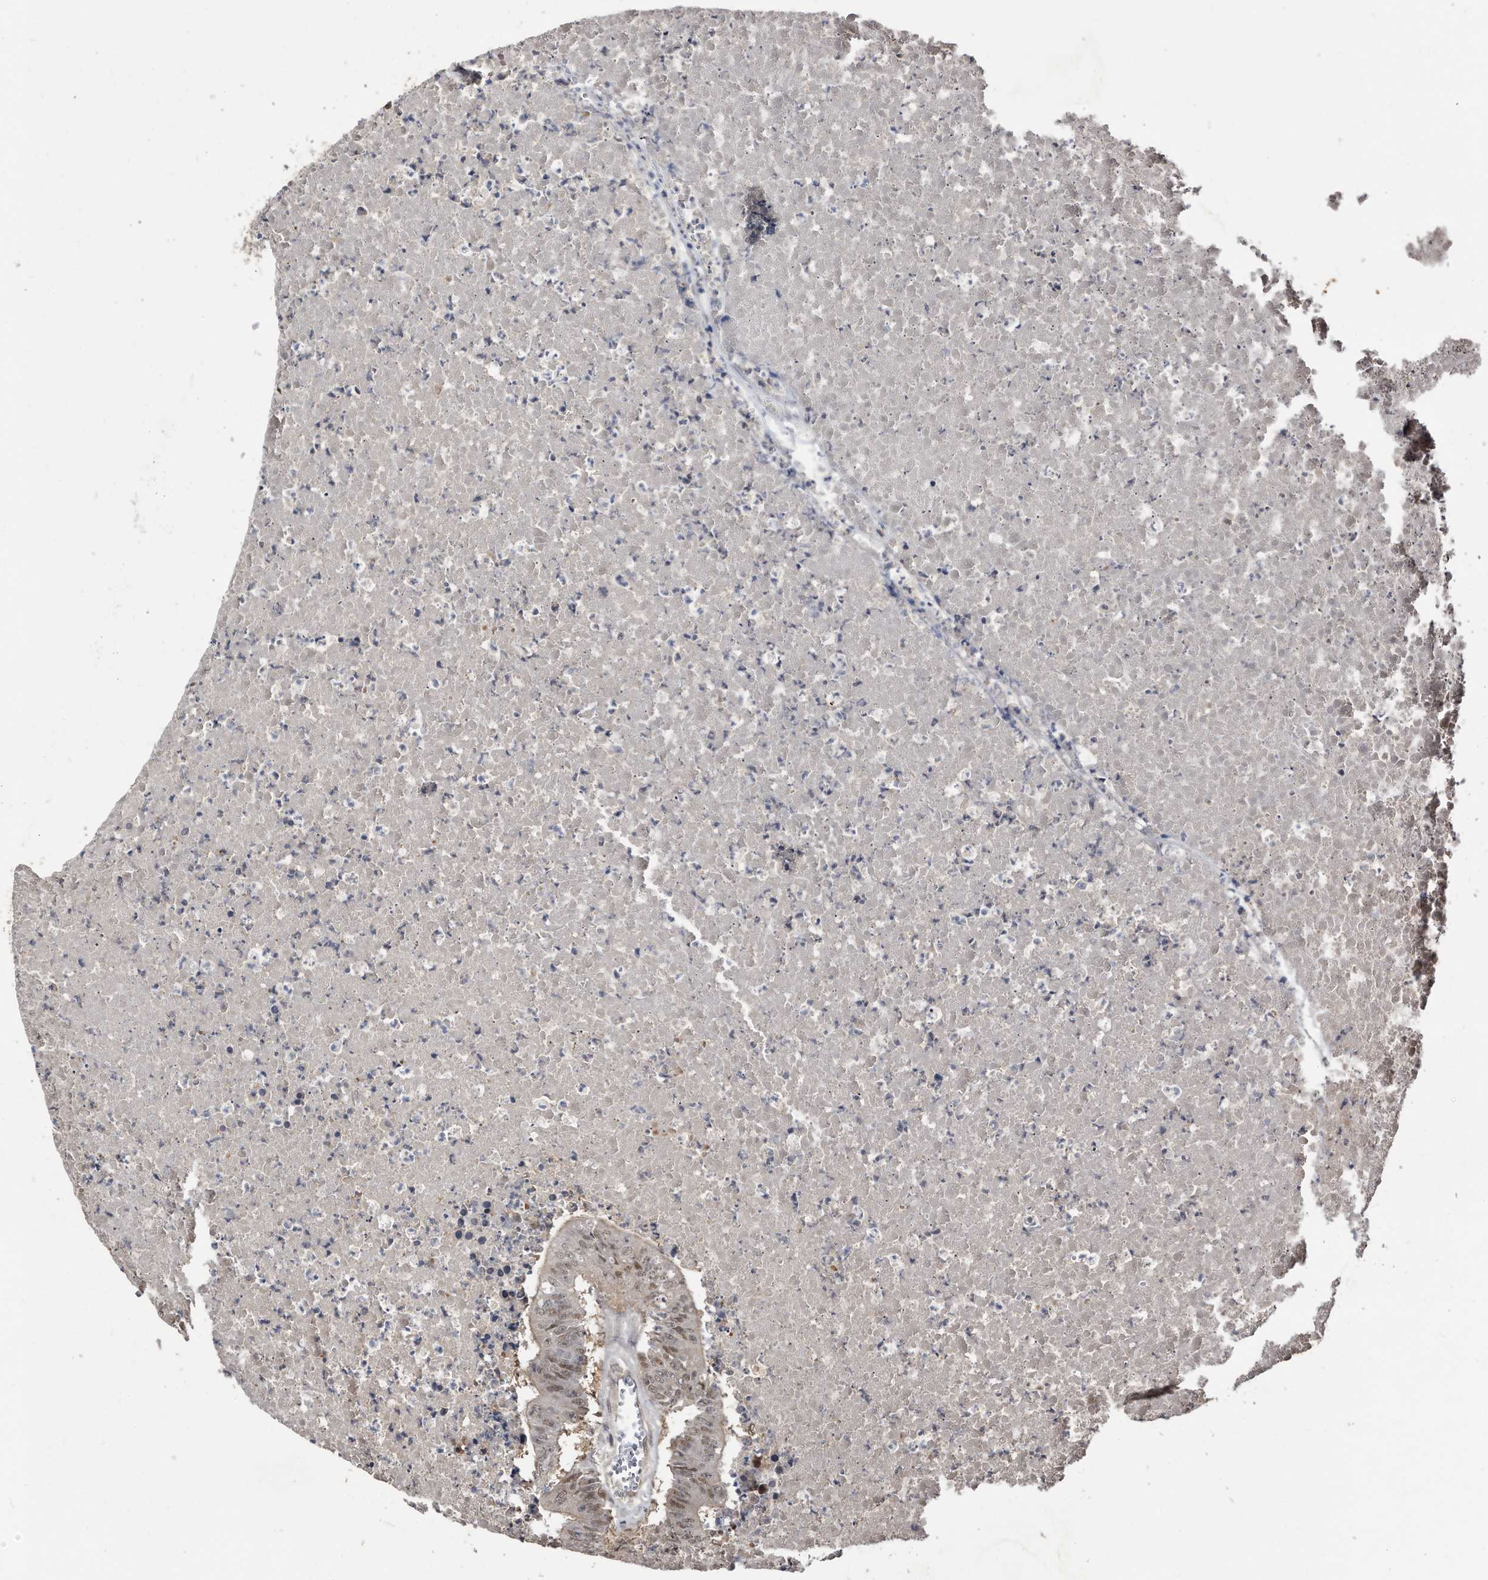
{"staining": {"intensity": "moderate", "quantity": ">75%", "location": "nuclear"}, "tissue": "colorectal cancer", "cell_type": "Tumor cells", "image_type": "cancer", "snomed": [{"axis": "morphology", "description": "Adenocarcinoma, NOS"}, {"axis": "topography", "description": "Colon"}], "caption": "Immunohistochemical staining of human colorectal cancer exhibits medium levels of moderate nuclear expression in approximately >75% of tumor cells.", "gene": "RAD23B", "patient": {"sex": "male", "age": 87}}